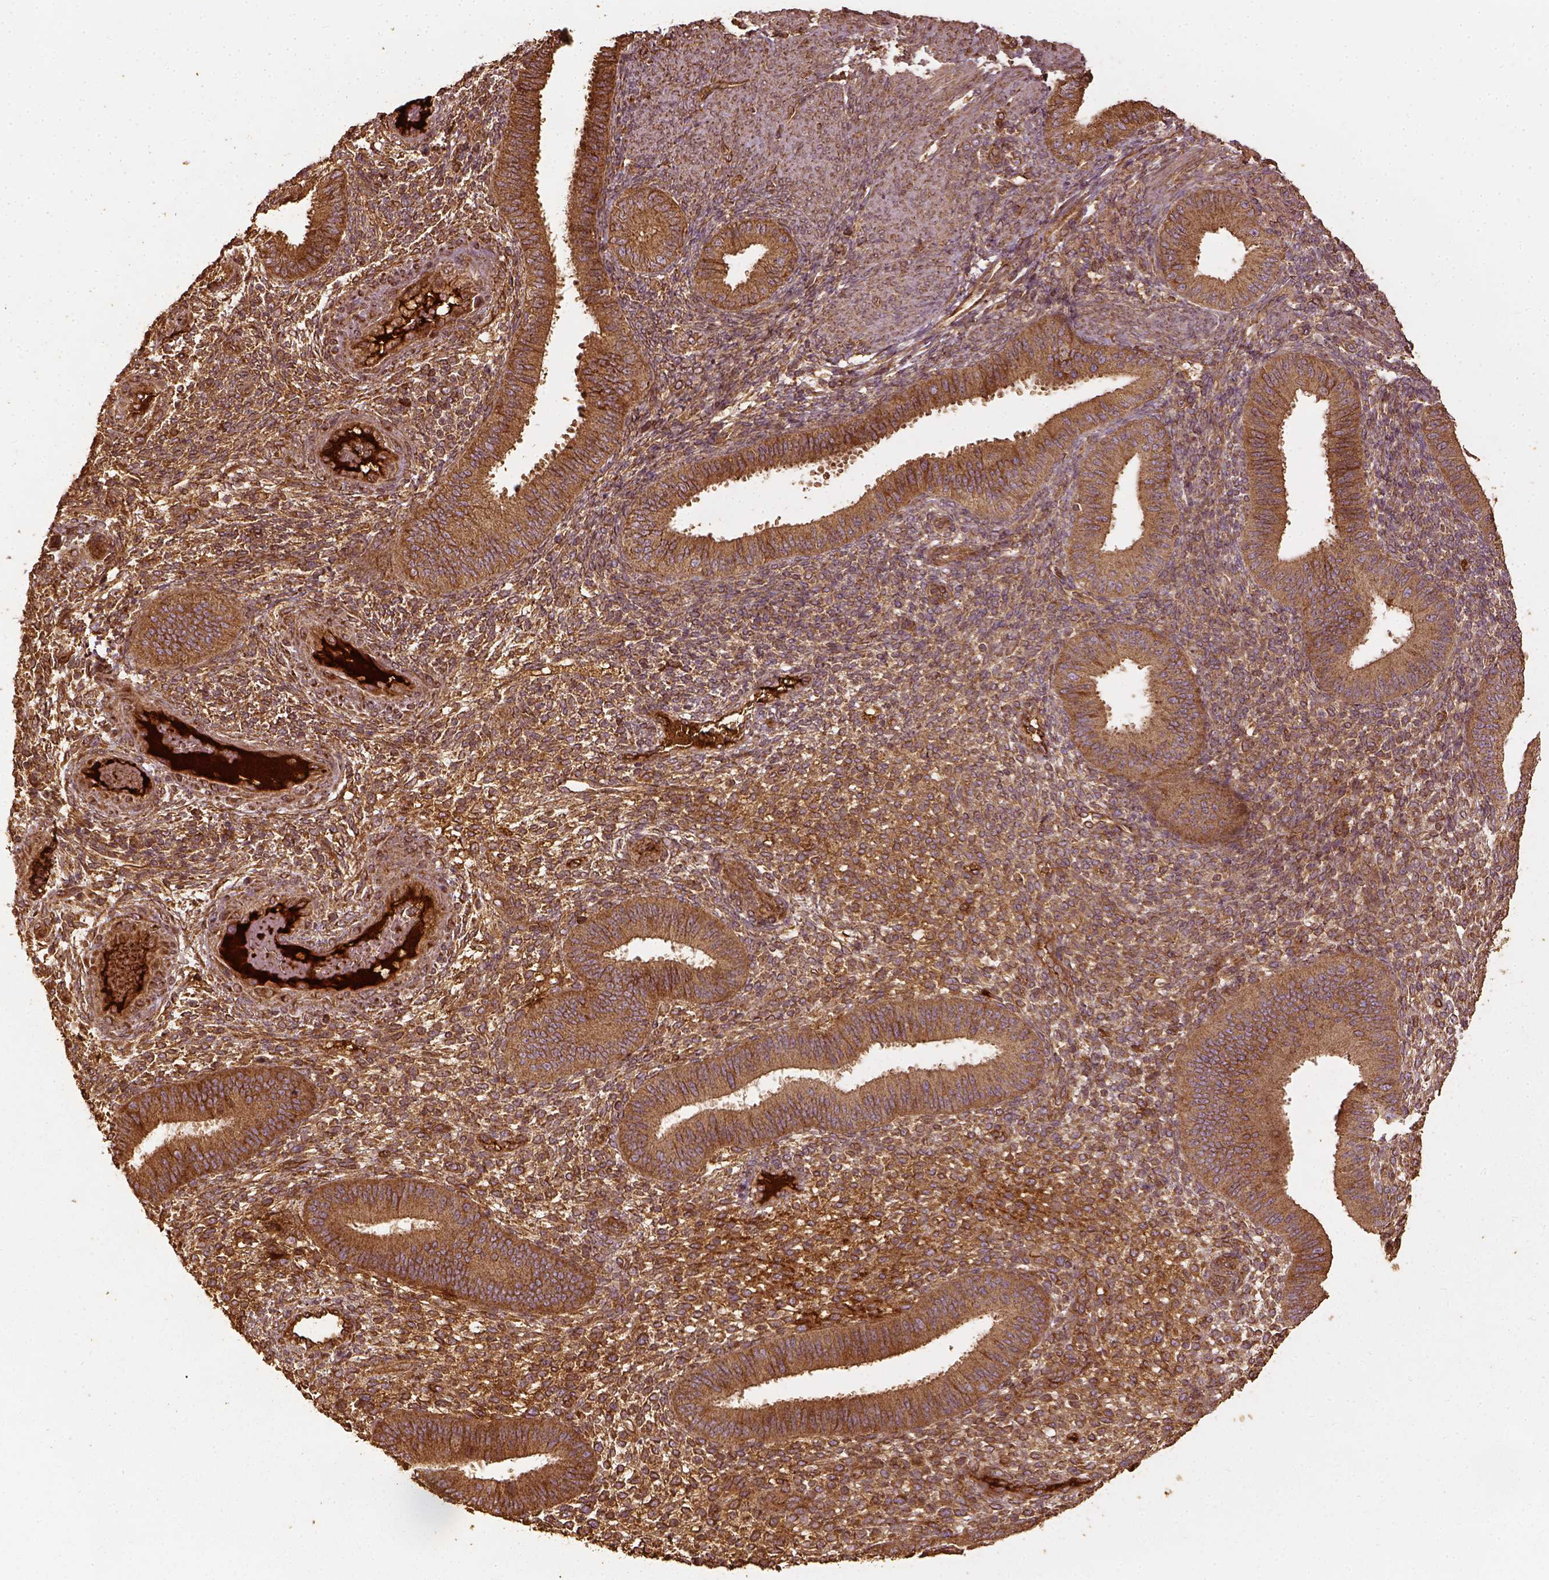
{"staining": {"intensity": "moderate", "quantity": ">75%", "location": "cytoplasmic/membranous"}, "tissue": "endometrium", "cell_type": "Cells in endometrial stroma", "image_type": "normal", "snomed": [{"axis": "morphology", "description": "Normal tissue, NOS"}, {"axis": "topography", "description": "Endometrium"}], "caption": "This micrograph demonstrates normal endometrium stained with immunohistochemistry (IHC) to label a protein in brown. The cytoplasmic/membranous of cells in endometrial stroma show moderate positivity for the protein. Nuclei are counter-stained blue.", "gene": "VEGFA", "patient": {"sex": "female", "age": 39}}